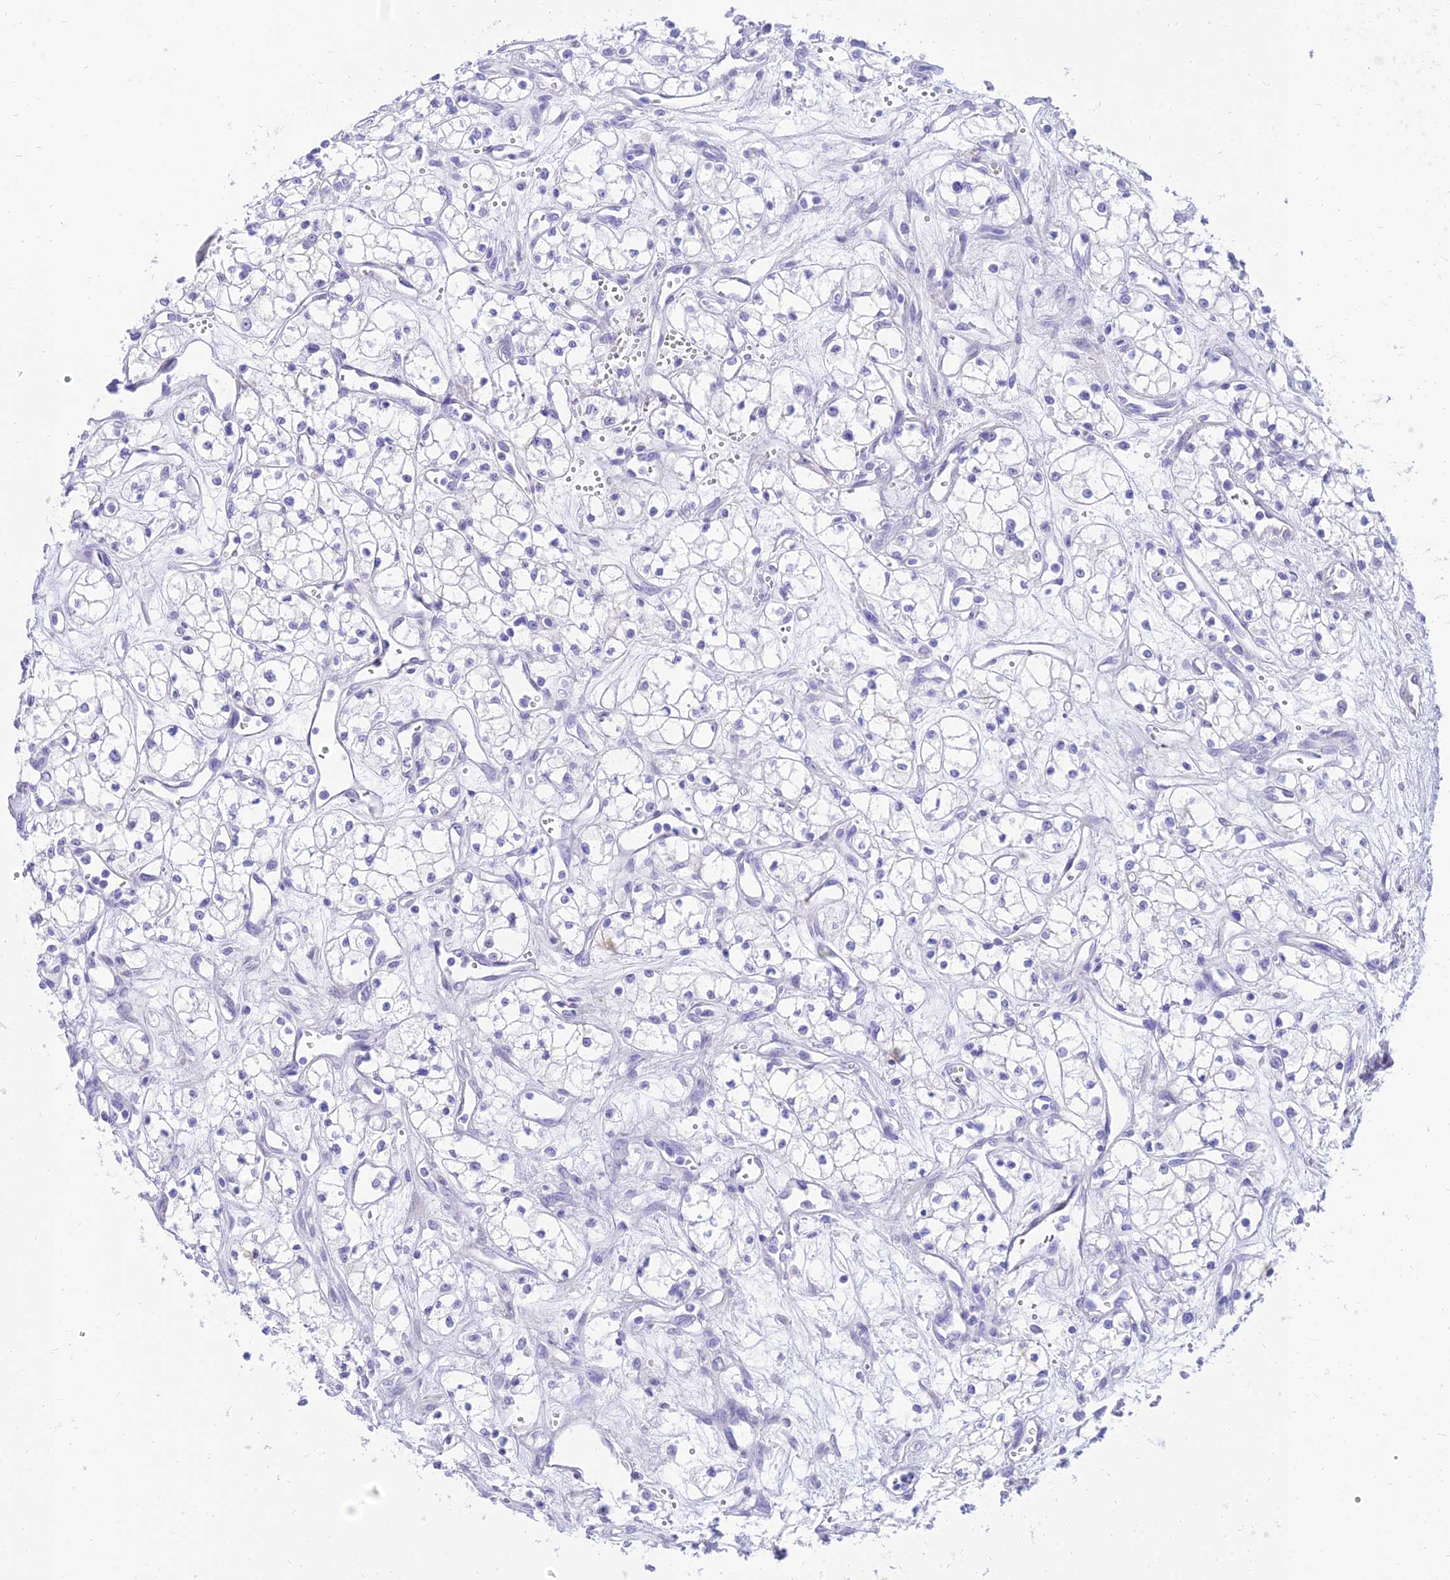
{"staining": {"intensity": "negative", "quantity": "none", "location": "none"}, "tissue": "renal cancer", "cell_type": "Tumor cells", "image_type": "cancer", "snomed": [{"axis": "morphology", "description": "Adenocarcinoma, NOS"}, {"axis": "topography", "description": "Kidney"}], "caption": "Immunohistochemical staining of human adenocarcinoma (renal) exhibits no significant expression in tumor cells.", "gene": "TAC3", "patient": {"sex": "male", "age": 59}}